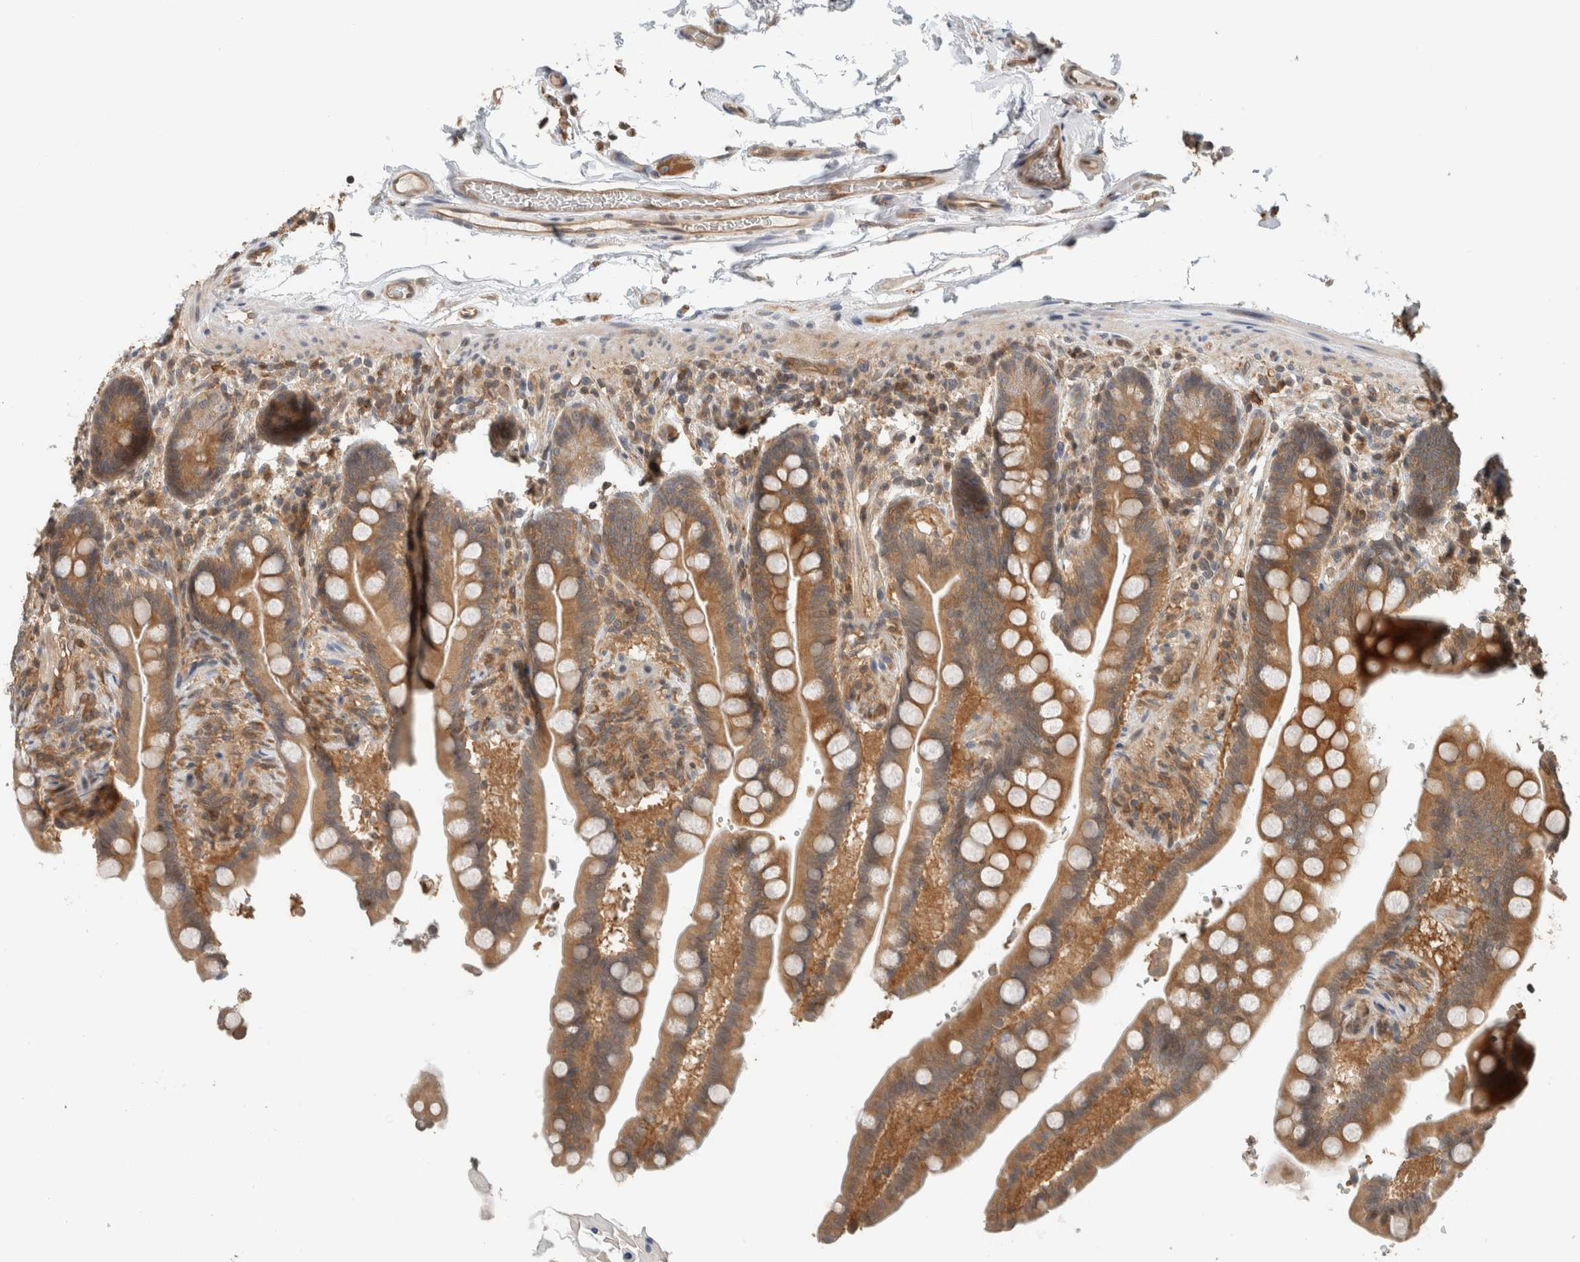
{"staining": {"intensity": "moderate", "quantity": ">75%", "location": "cytoplasmic/membranous"}, "tissue": "colon", "cell_type": "Endothelial cells", "image_type": "normal", "snomed": [{"axis": "morphology", "description": "Normal tissue, NOS"}, {"axis": "topography", "description": "Smooth muscle"}, {"axis": "topography", "description": "Colon"}], "caption": "This image reveals immunohistochemistry (IHC) staining of unremarkable colon, with medium moderate cytoplasmic/membranous positivity in about >75% of endothelial cells.", "gene": "PFDN4", "patient": {"sex": "male", "age": 73}}